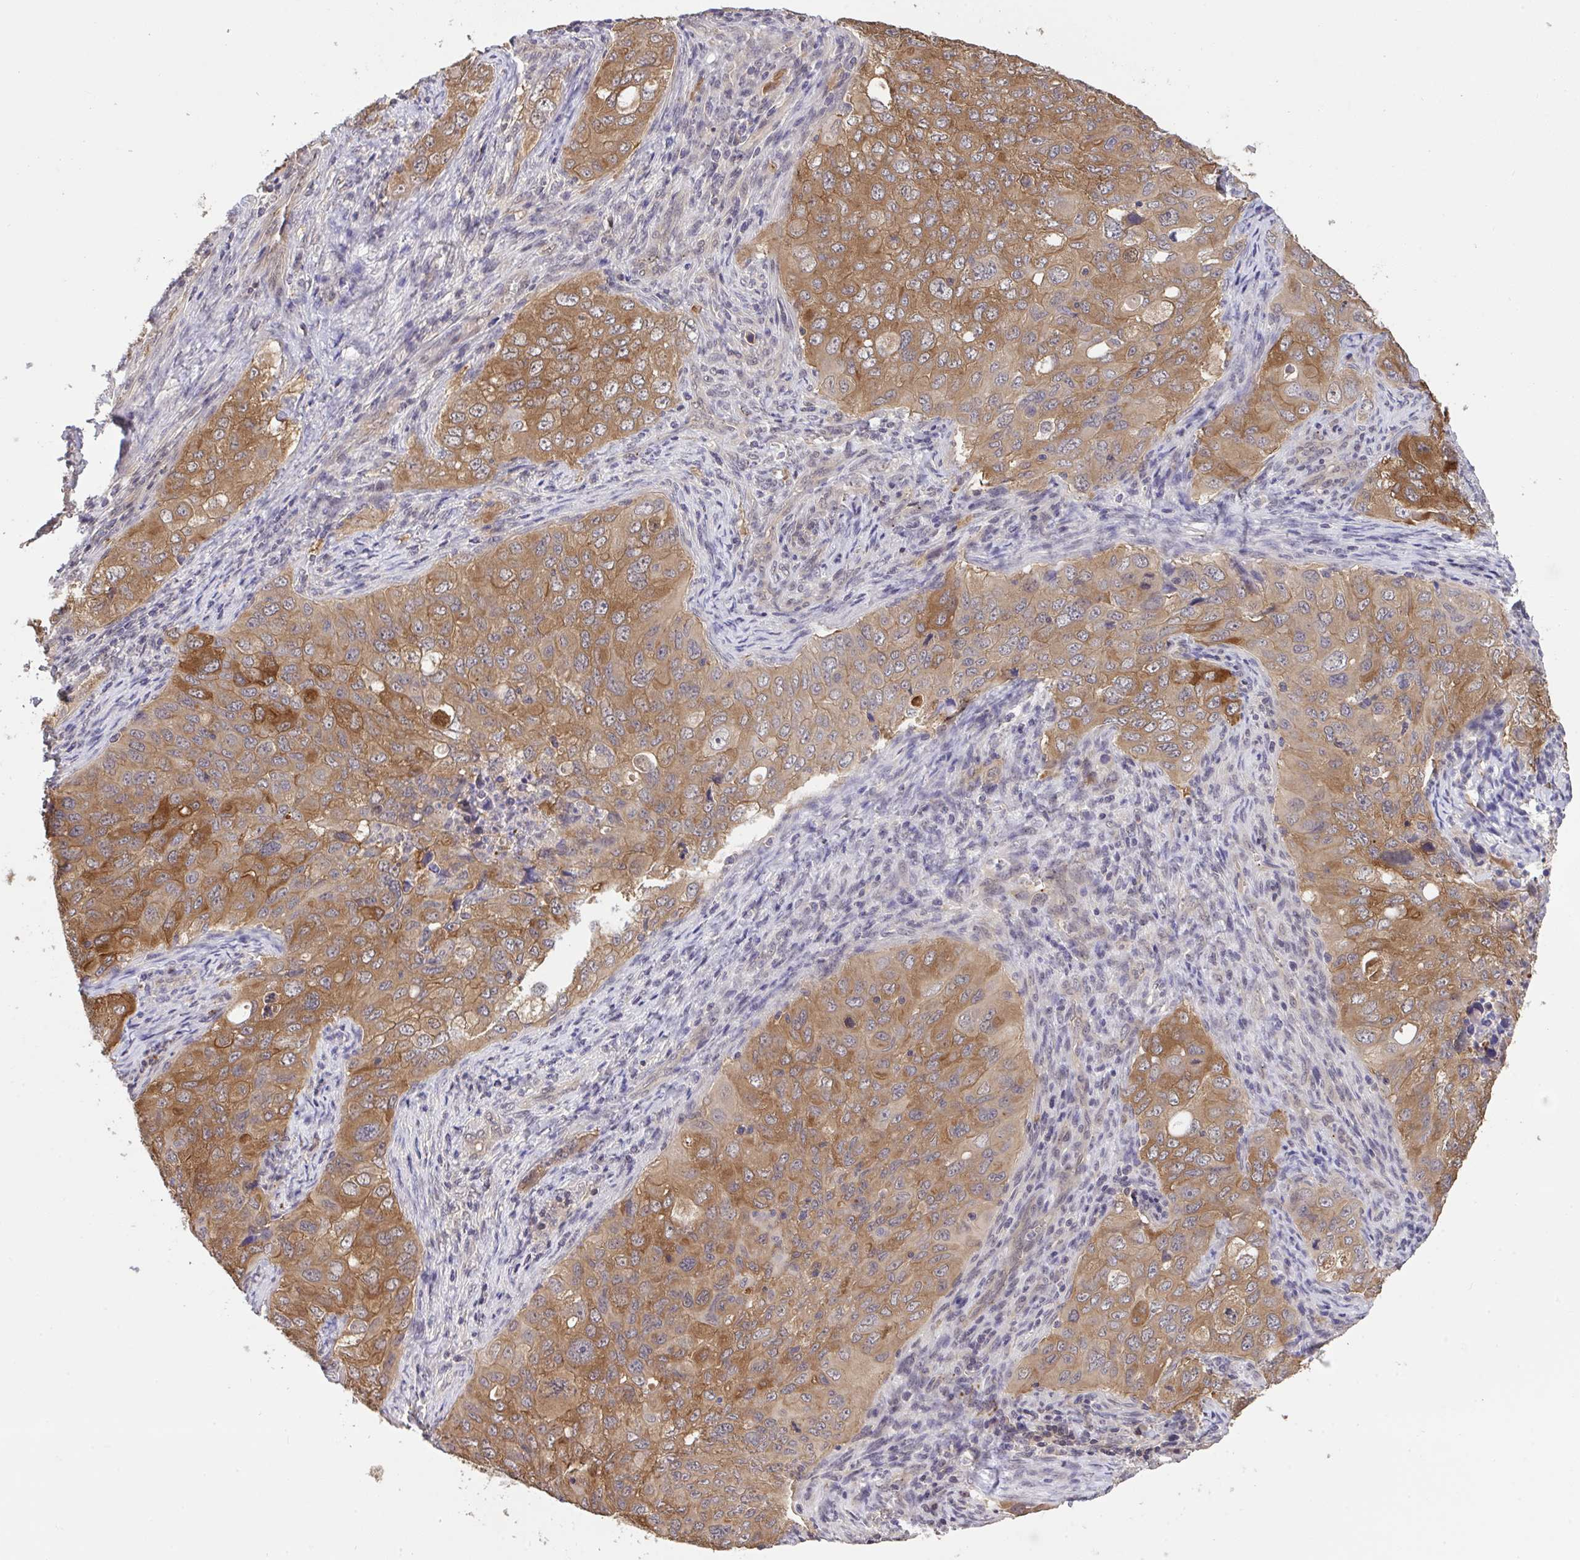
{"staining": {"intensity": "moderate", "quantity": ">75%", "location": "cytoplasmic/membranous"}, "tissue": "lung cancer", "cell_type": "Tumor cells", "image_type": "cancer", "snomed": [{"axis": "morphology", "description": "Adenocarcinoma, NOS"}, {"axis": "morphology", "description": "Adenocarcinoma, metastatic, NOS"}, {"axis": "topography", "description": "Lymph node"}, {"axis": "topography", "description": "Lung"}], "caption": "Brown immunohistochemical staining in human lung metastatic adenocarcinoma reveals moderate cytoplasmic/membranous staining in about >75% of tumor cells.", "gene": "C12orf57", "patient": {"sex": "female", "age": 42}}